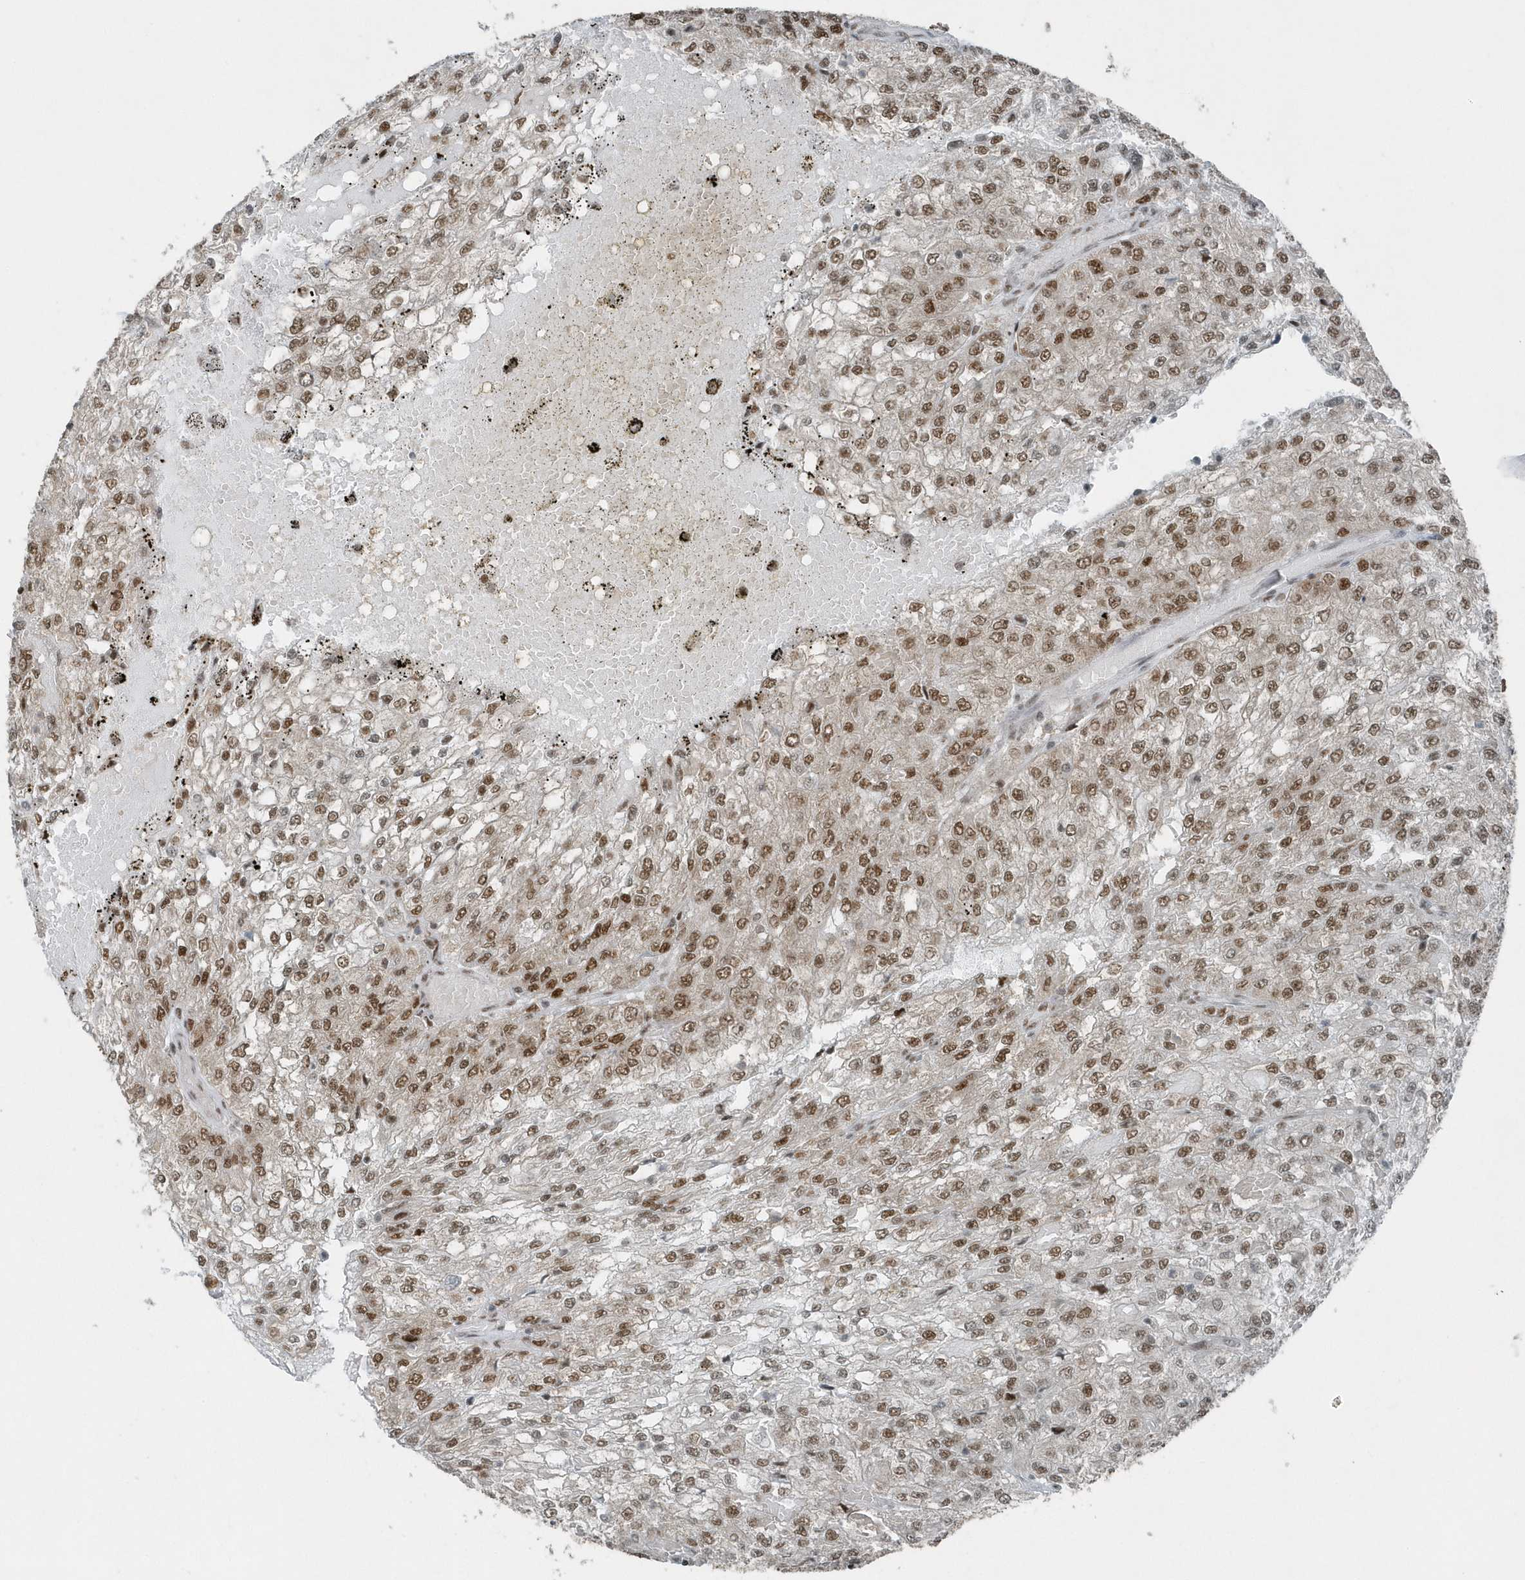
{"staining": {"intensity": "moderate", "quantity": ">75%", "location": "nuclear"}, "tissue": "renal cancer", "cell_type": "Tumor cells", "image_type": "cancer", "snomed": [{"axis": "morphology", "description": "Adenocarcinoma, NOS"}, {"axis": "topography", "description": "Kidney"}], "caption": "Renal cancer (adenocarcinoma) tissue shows moderate nuclear staining in about >75% of tumor cells", "gene": "YTHDC1", "patient": {"sex": "female", "age": 54}}